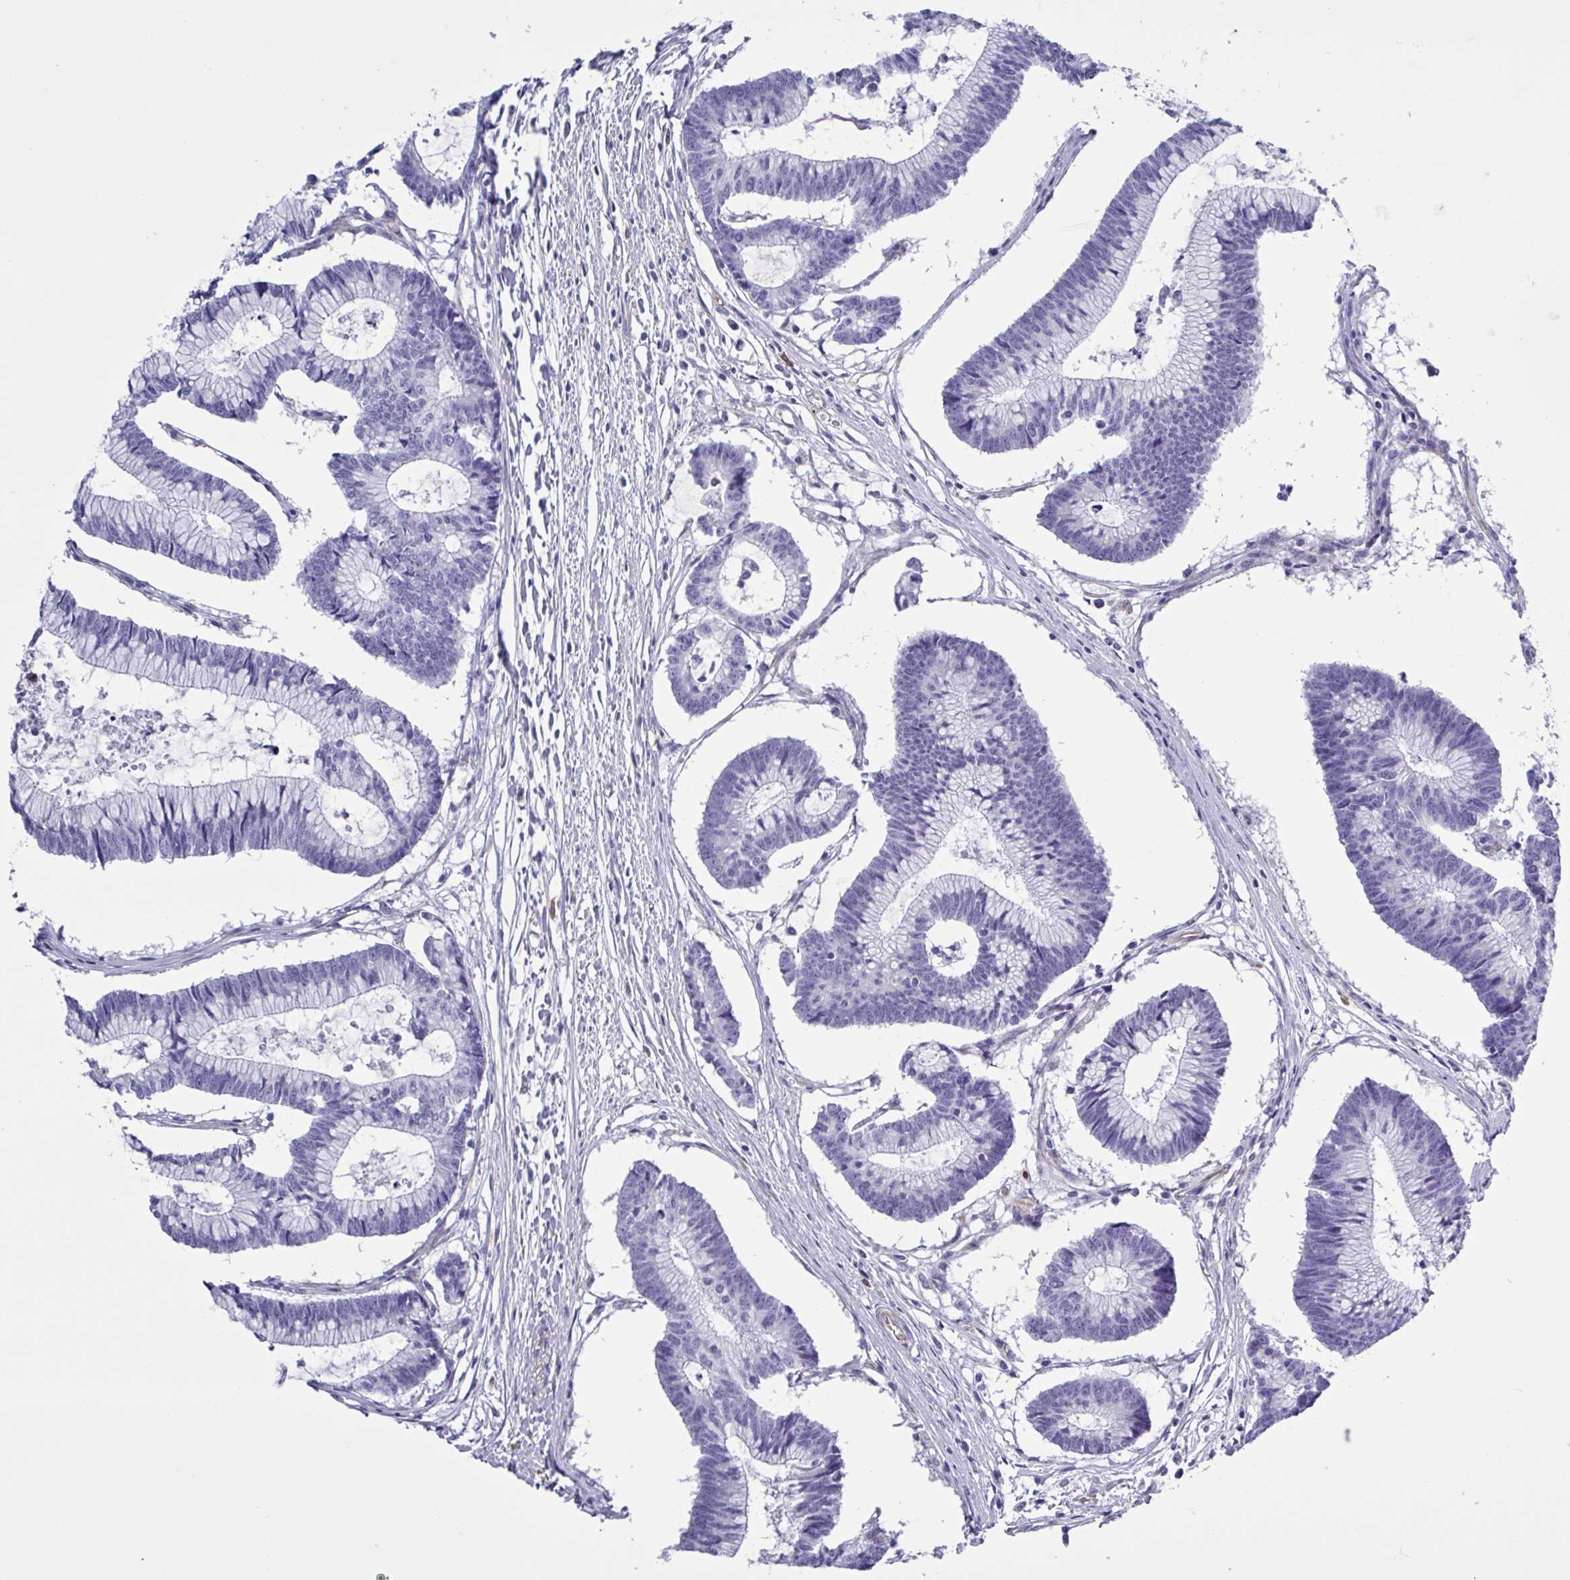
{"staining": {"intensity": "negative", "quantity": "none", "location": "none"}, "tissue": "colorectal cancer", "cell_type": "Tumor cells", "image_type": "cancer", "snomed": [{"axis": "morphology", "description": "Adenocarcinoma, NOS"}, {"axis": "topography", "description": "Colon"}], "caption": "A histopathology image of human adenocarcinoma (colorectal) is negative for staining in tumor cells.", "gene": "TMEM86B", "patient": {"sex": "female", "age": 78}}